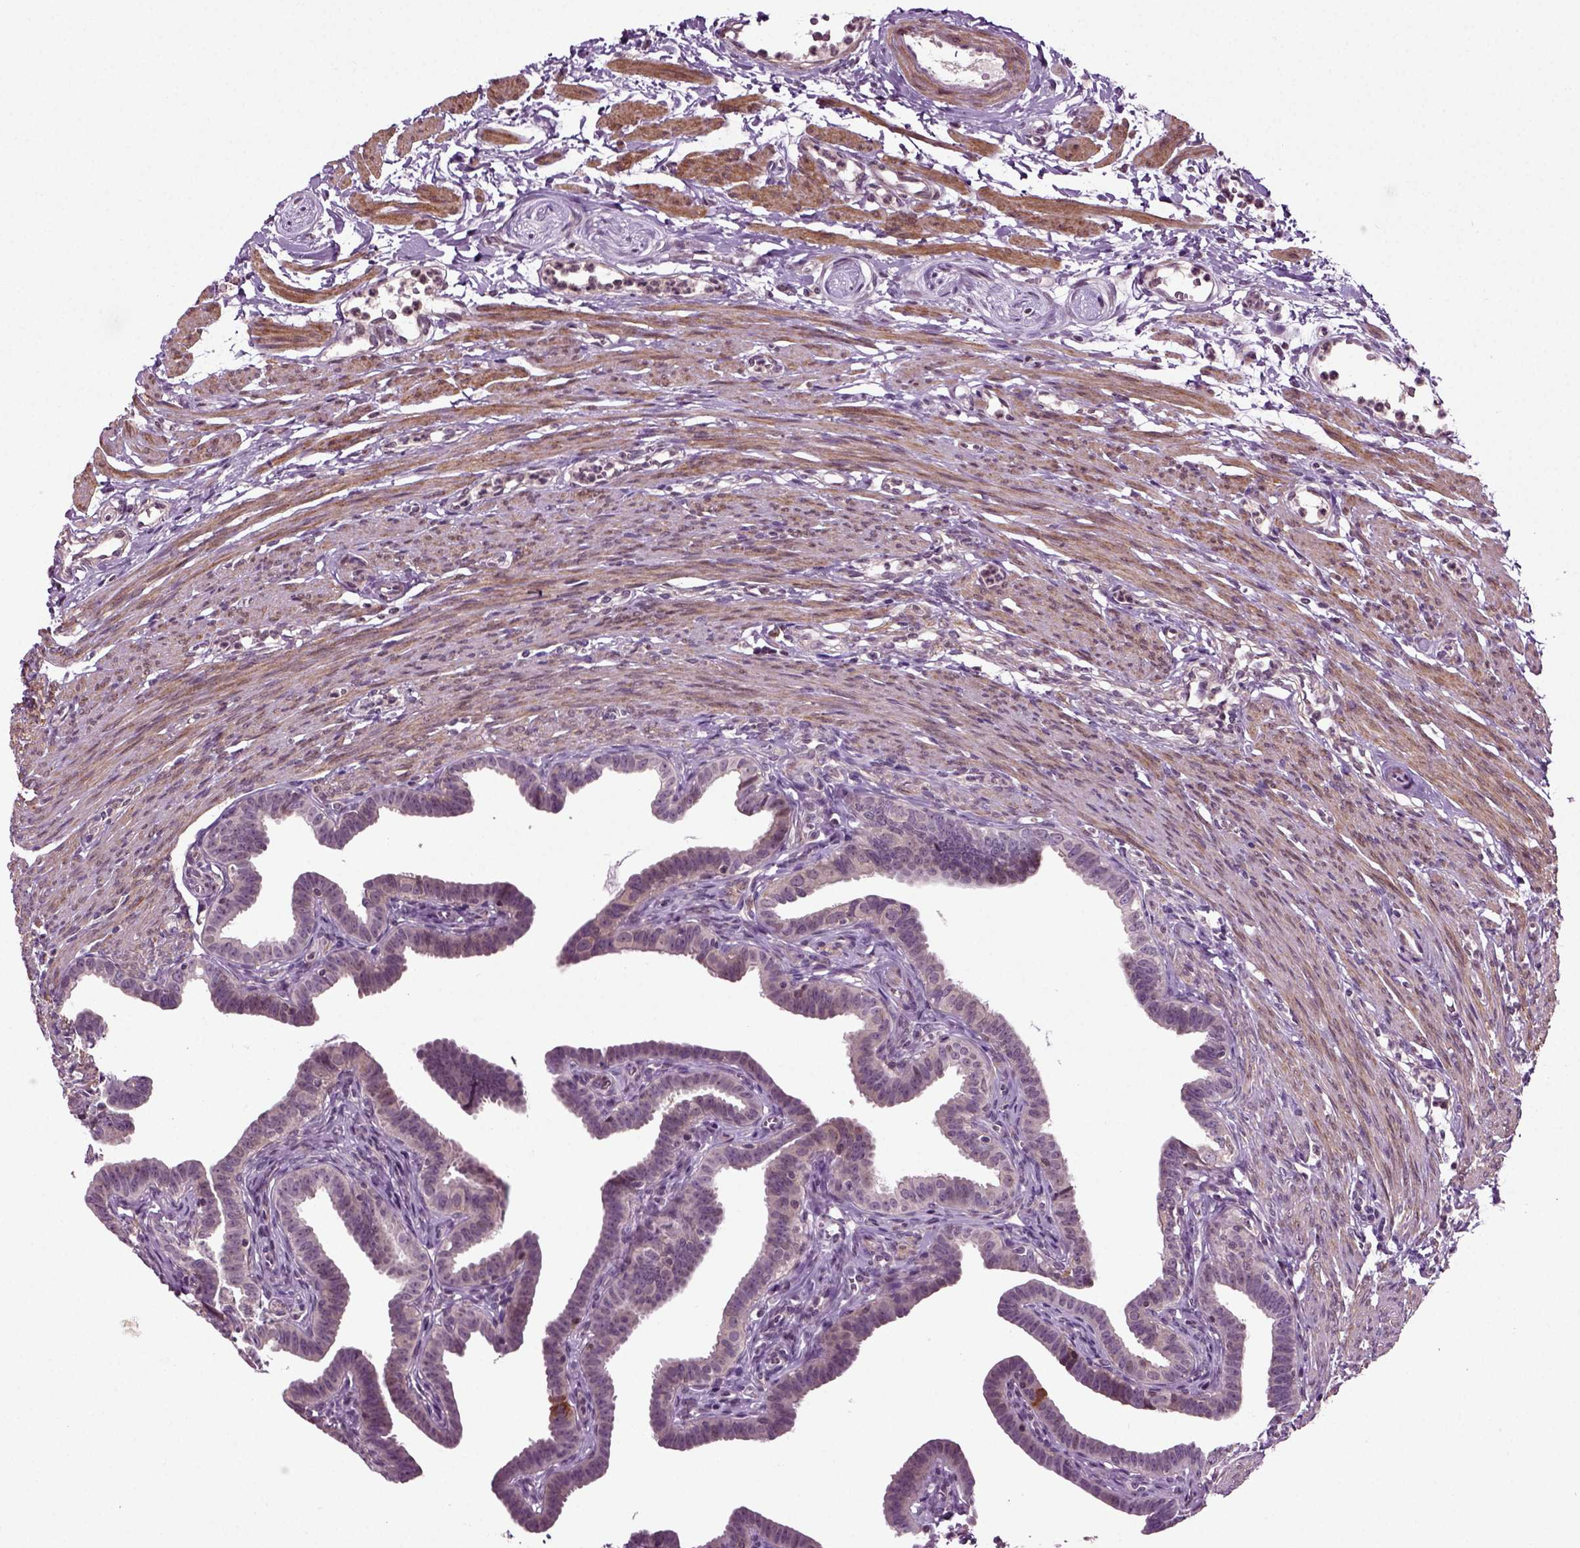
{"staining": {"intensity": "negative", "quantity": "none", "location": "none"}, "tissue": "fallopian tube", "cell_type": "Glandular cells", "image_type": "normal", "snomed": [{"axis": "morphology", "description": "Normal tissue, NOS"}, {"axis": "topography", "description": "Fallopian tube"}, {"axis": "topography", "description": "Ovary"}], "caption": "Immunohistochemistry (IHC) photomicrograph of normal human fallopian tube stained for a protein (brown), which shows no expression in glandular cells.", "gene": "KNSTRN", "patient": {"sex": "female", "age": 33}}